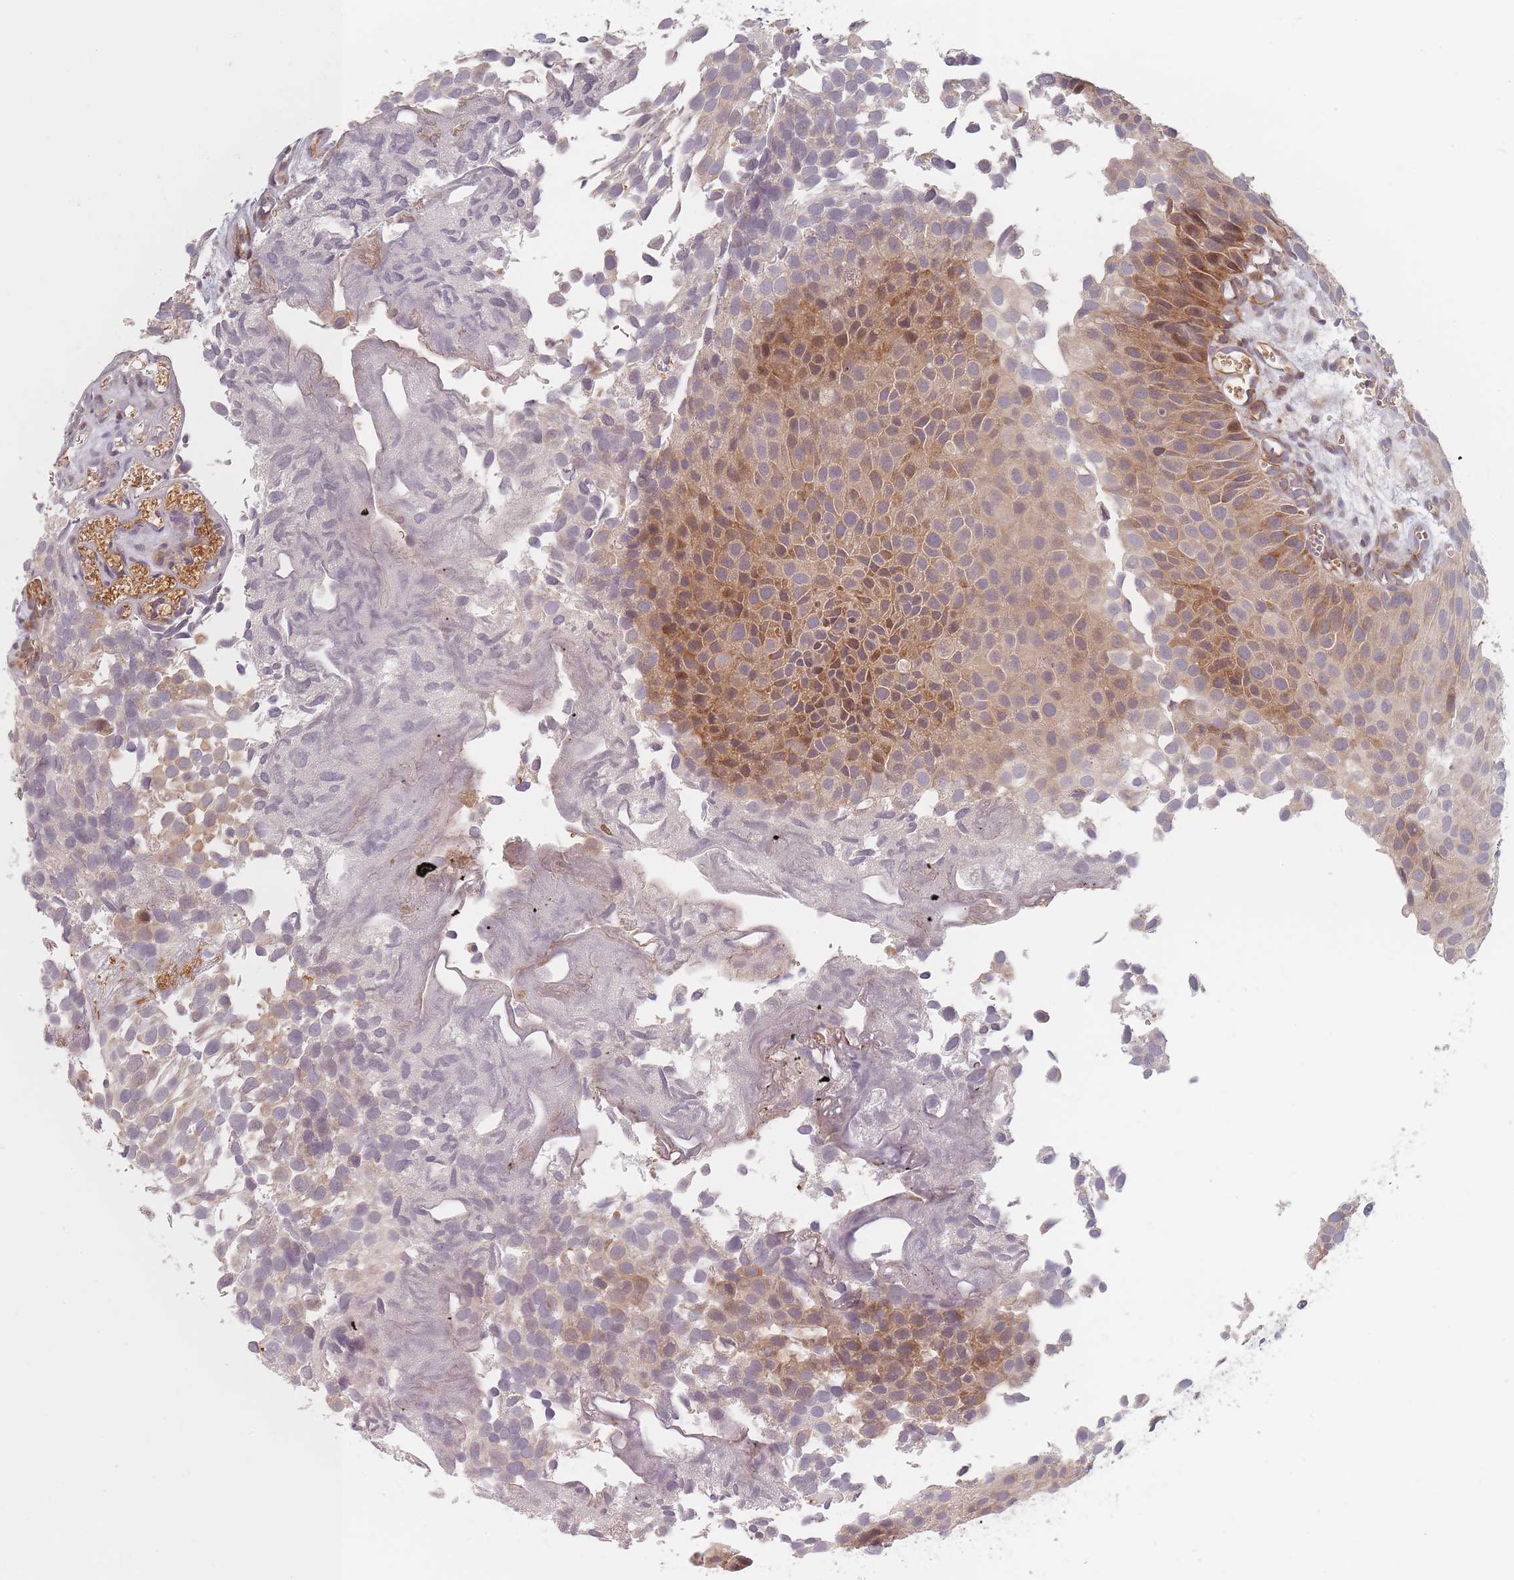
{"staining": {"intensity": "moderate", "quantity": "25%-75%", "location": "cytoplasmic/membranous,nuclear"}, "tissue": "urothelial cancer", "cell_type": "Tumor cells", "image_type": "cancer", "snomed": [{"axis": "morphology", "description": "Urothelial carcinoma, Low grade"}, {"axis": "topography", "description": "Urinary bladder"}], "caption": "The histopathology image exhibits immunohistochemical staining of urothelial cancer. There is moderate cytoplasmic/membranous and nuclear staining is present in about 25%-75% of tumor cells.", "gene": "ZKSCAN7", "patient": {"sex": "male", "age": 88}}